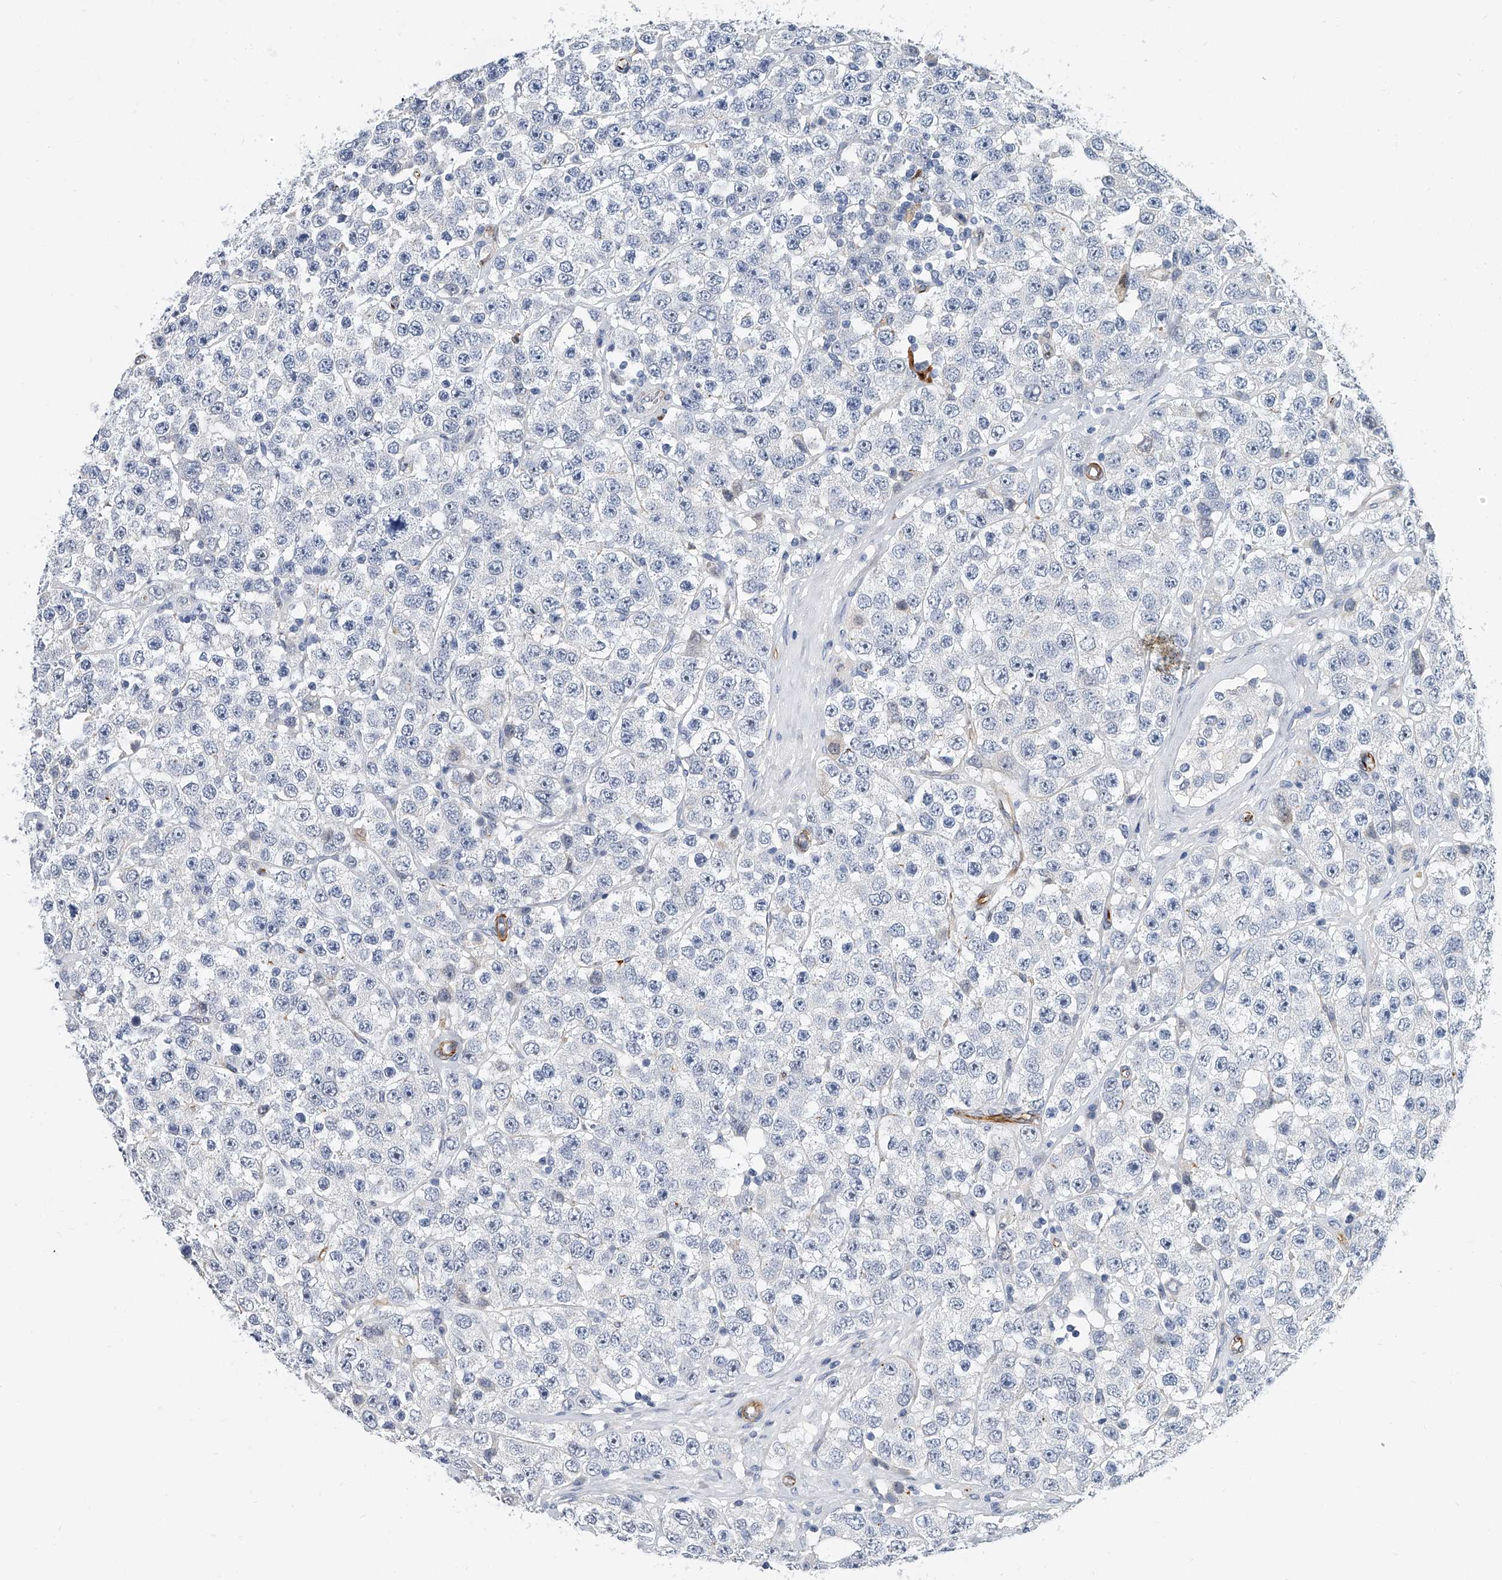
{"staining": {"intensity": "negative", "quantity": "none", "location": "none"}, "tissue": "testis cancer", "cell_type": "Tumor cells", "image_type": "cancer", "snomed": [{"axis": "morphology", "description": "Seminoma, NOS"}, {"axis": "topography", "description": "Testis"}], "caption": "High power microscopy micrograph of an immunohistochemistry image of seminoma (testis), revealing no significant expression in tumor cells.", "gene": "KIRREL1", "patient": {"sex": "male", "age": 28}}